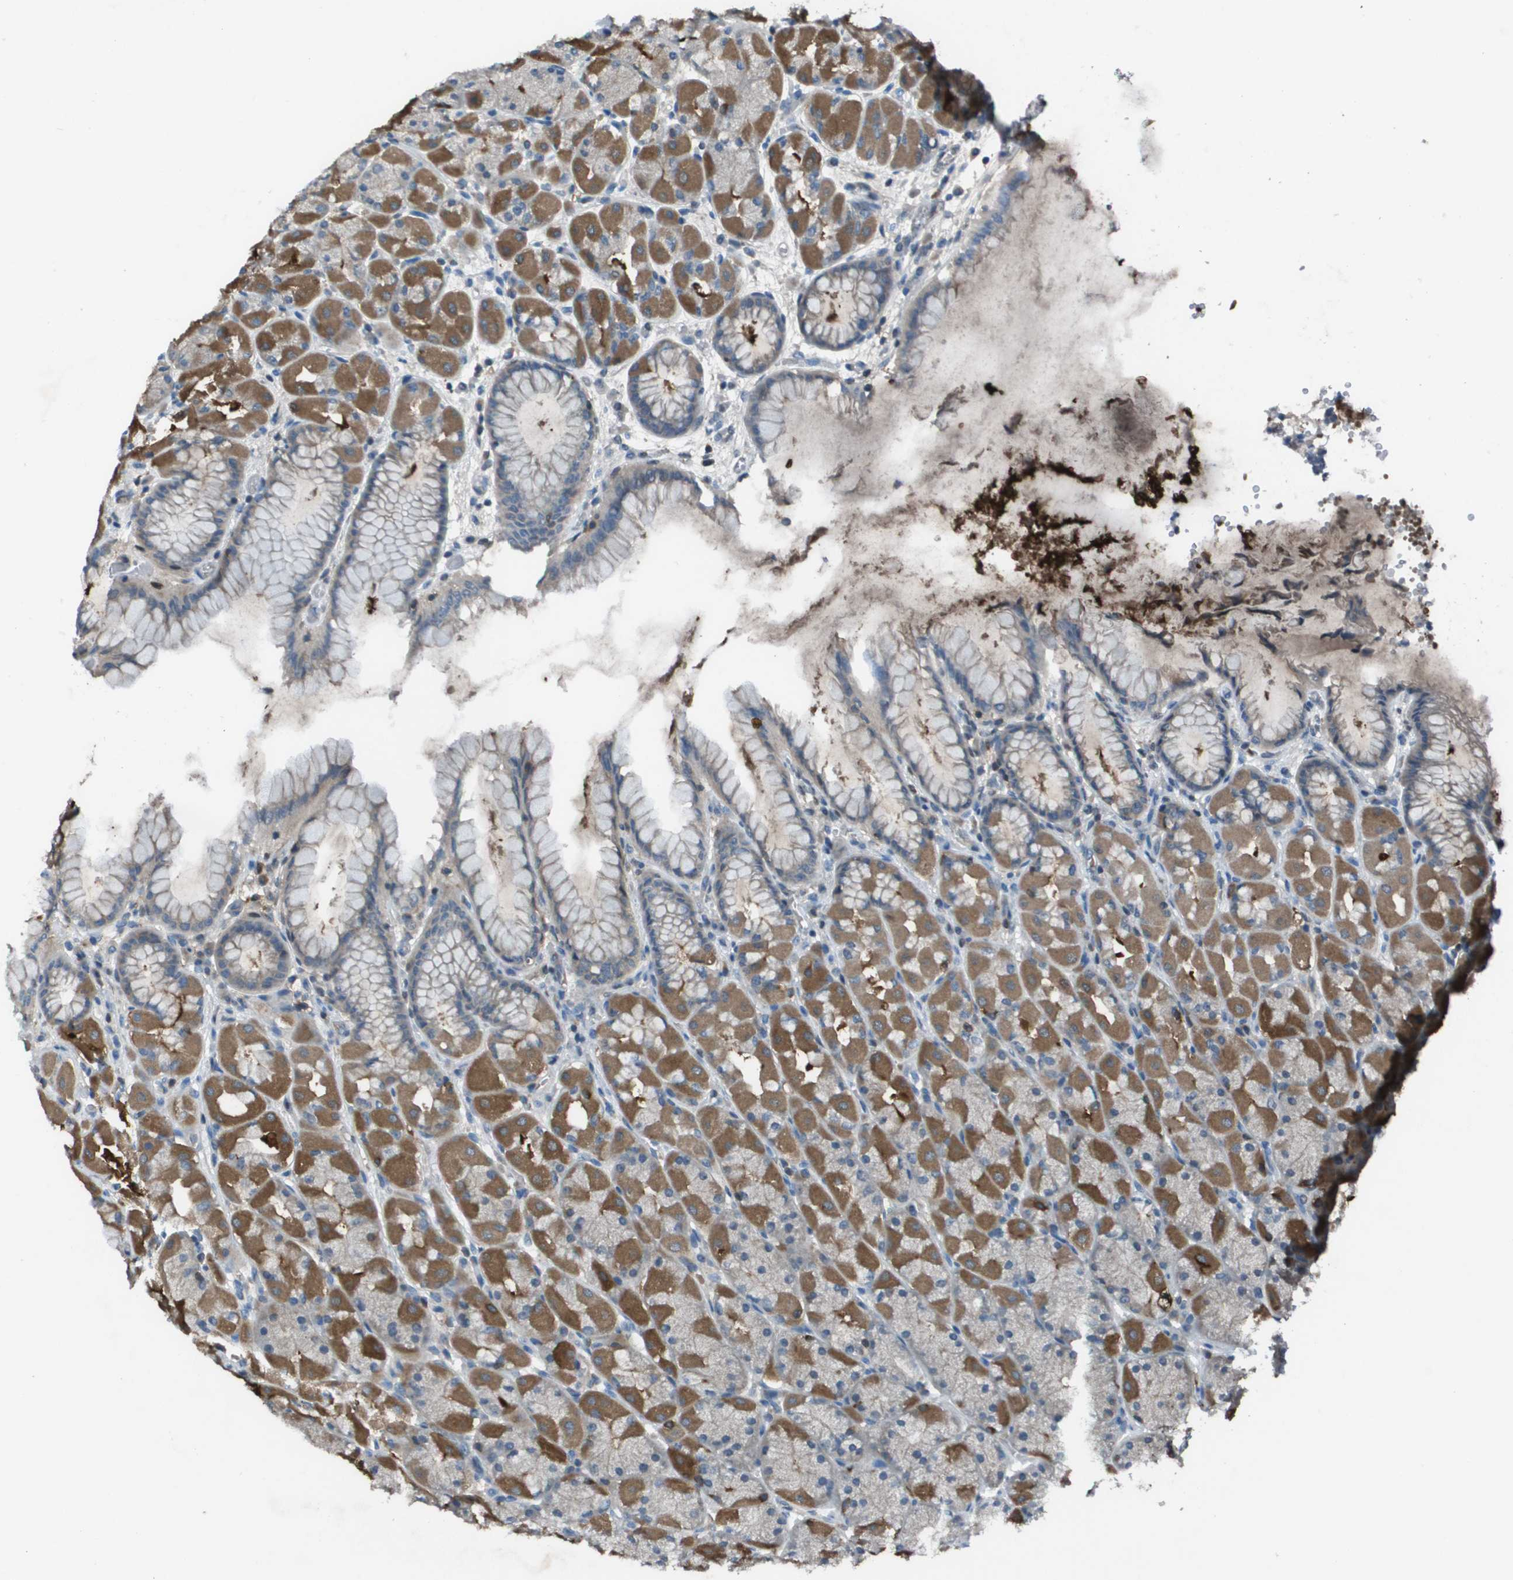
{"staining": {"intensity": "strong", "quantity": "25%-75%", "location": "cytoplasmic/membranous"}, "tissue": "stomach", "cell_type": "Glandular cells", "image_type": "normal", "snomed": [{"axis": "morphology", "description": "Normal tissue, NOS"}, {"axis": "topography", "description": "Stomach, upper"}], "caption": "Strong cytoplasmic/membranous positivity for a protein is identified in approximately 25%-75% of glandular cells of benign stomach using immunohistochemistry (IHC).", "gene": "CAMK4", "patient": {"sex": "female", "age": 56}}